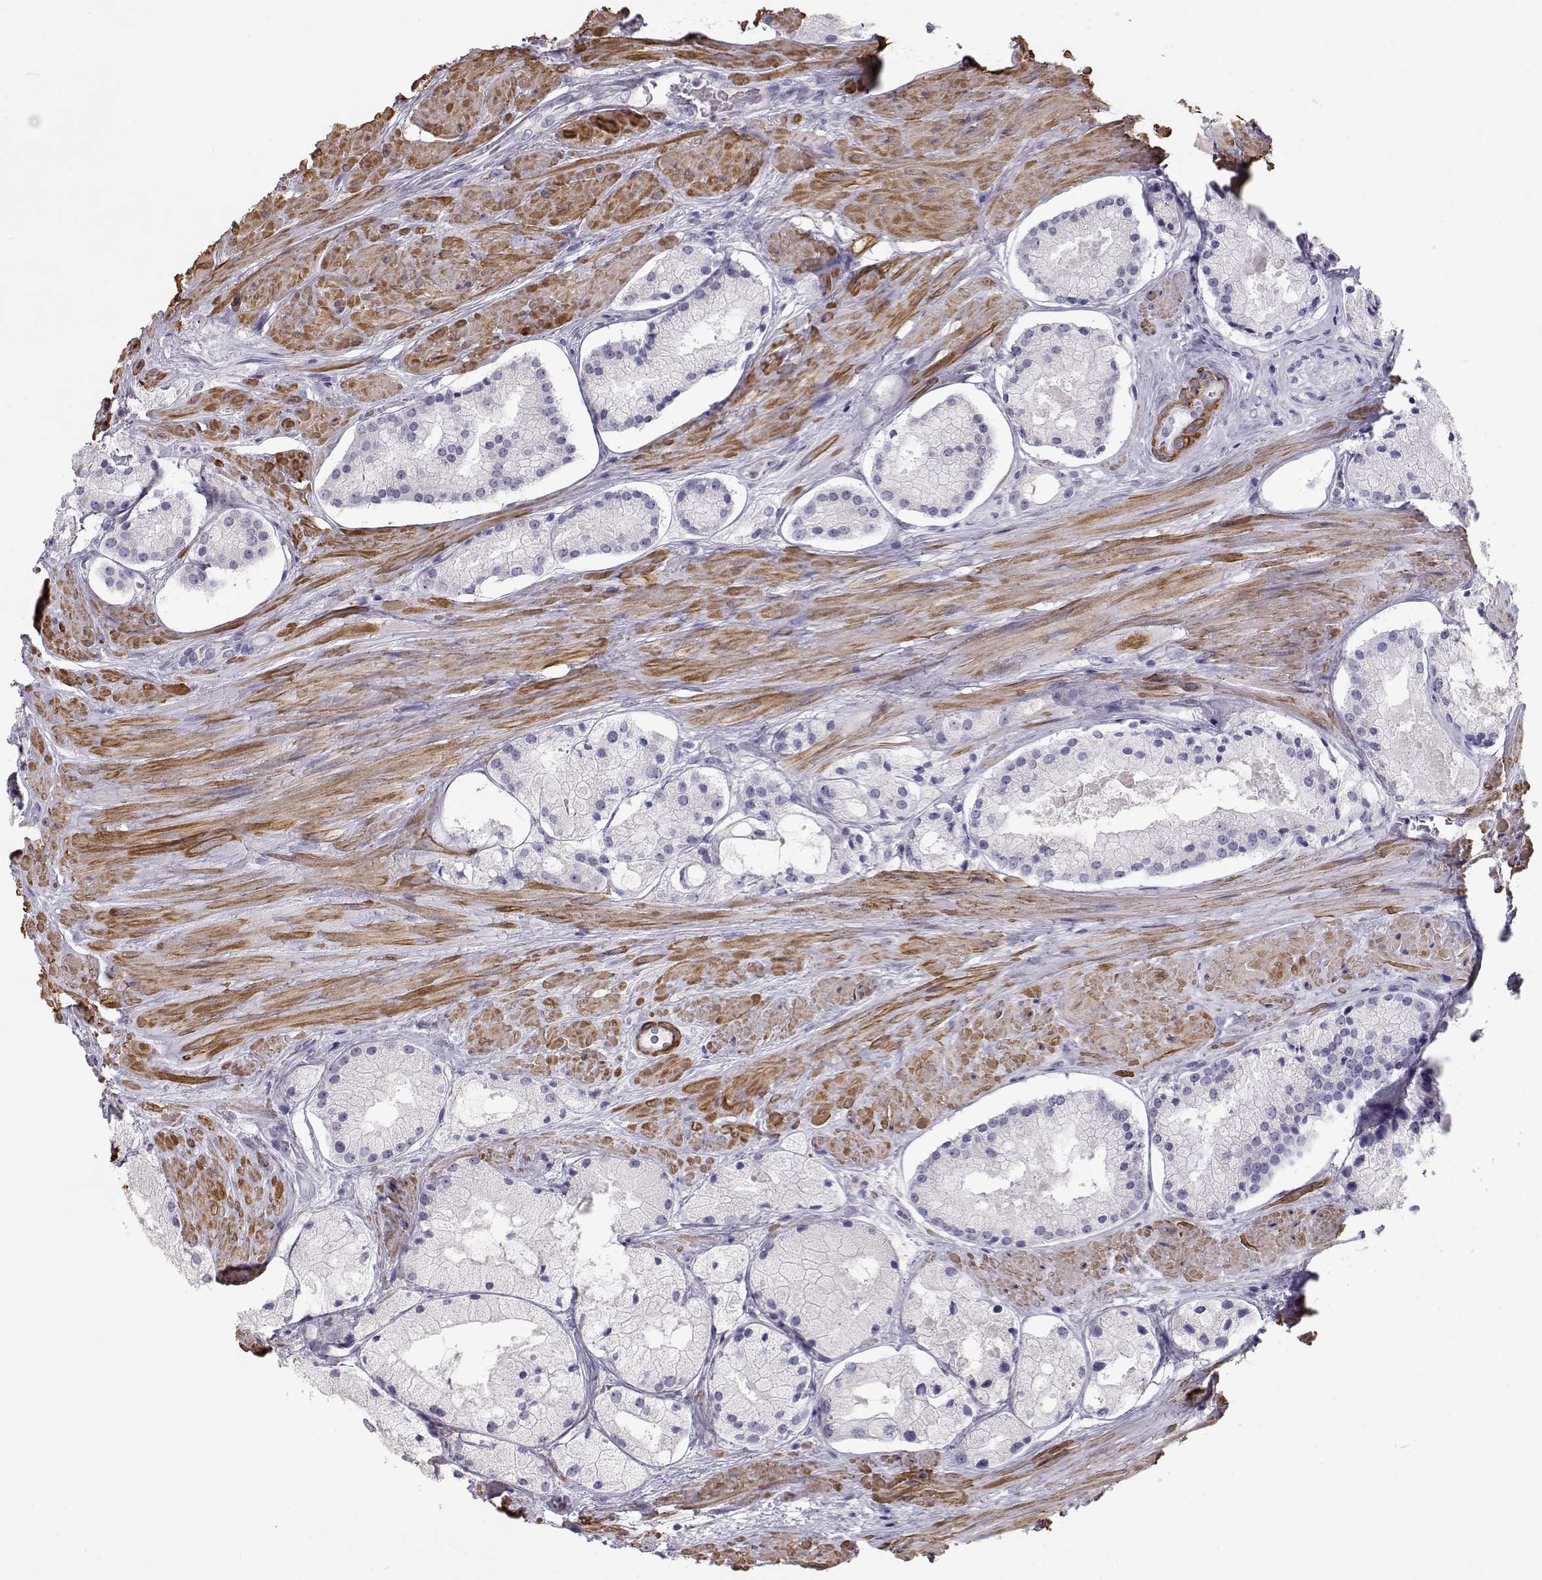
{"staining": {"intensity": "negative", "quantity": "none", "location": "none"}, "tissue": "prostate cancer", "cell_type": "Tumor cells", "image_type": "cancer", "snomed": [{"axis": "morphology", "description": "Adenocarcinoma, NOS"}, {"axis": "morphology", "description": "Adenocarcinoma, High grade"}, {"axis": "topography", "description": "Prostate"}], "caption": "IHC of human prostate cancer (high-grade adenocarcinoma) shows no staining in tumor cells.", "gene": "SLITRK3", "patient": {"sex": "male", "age": 64}}